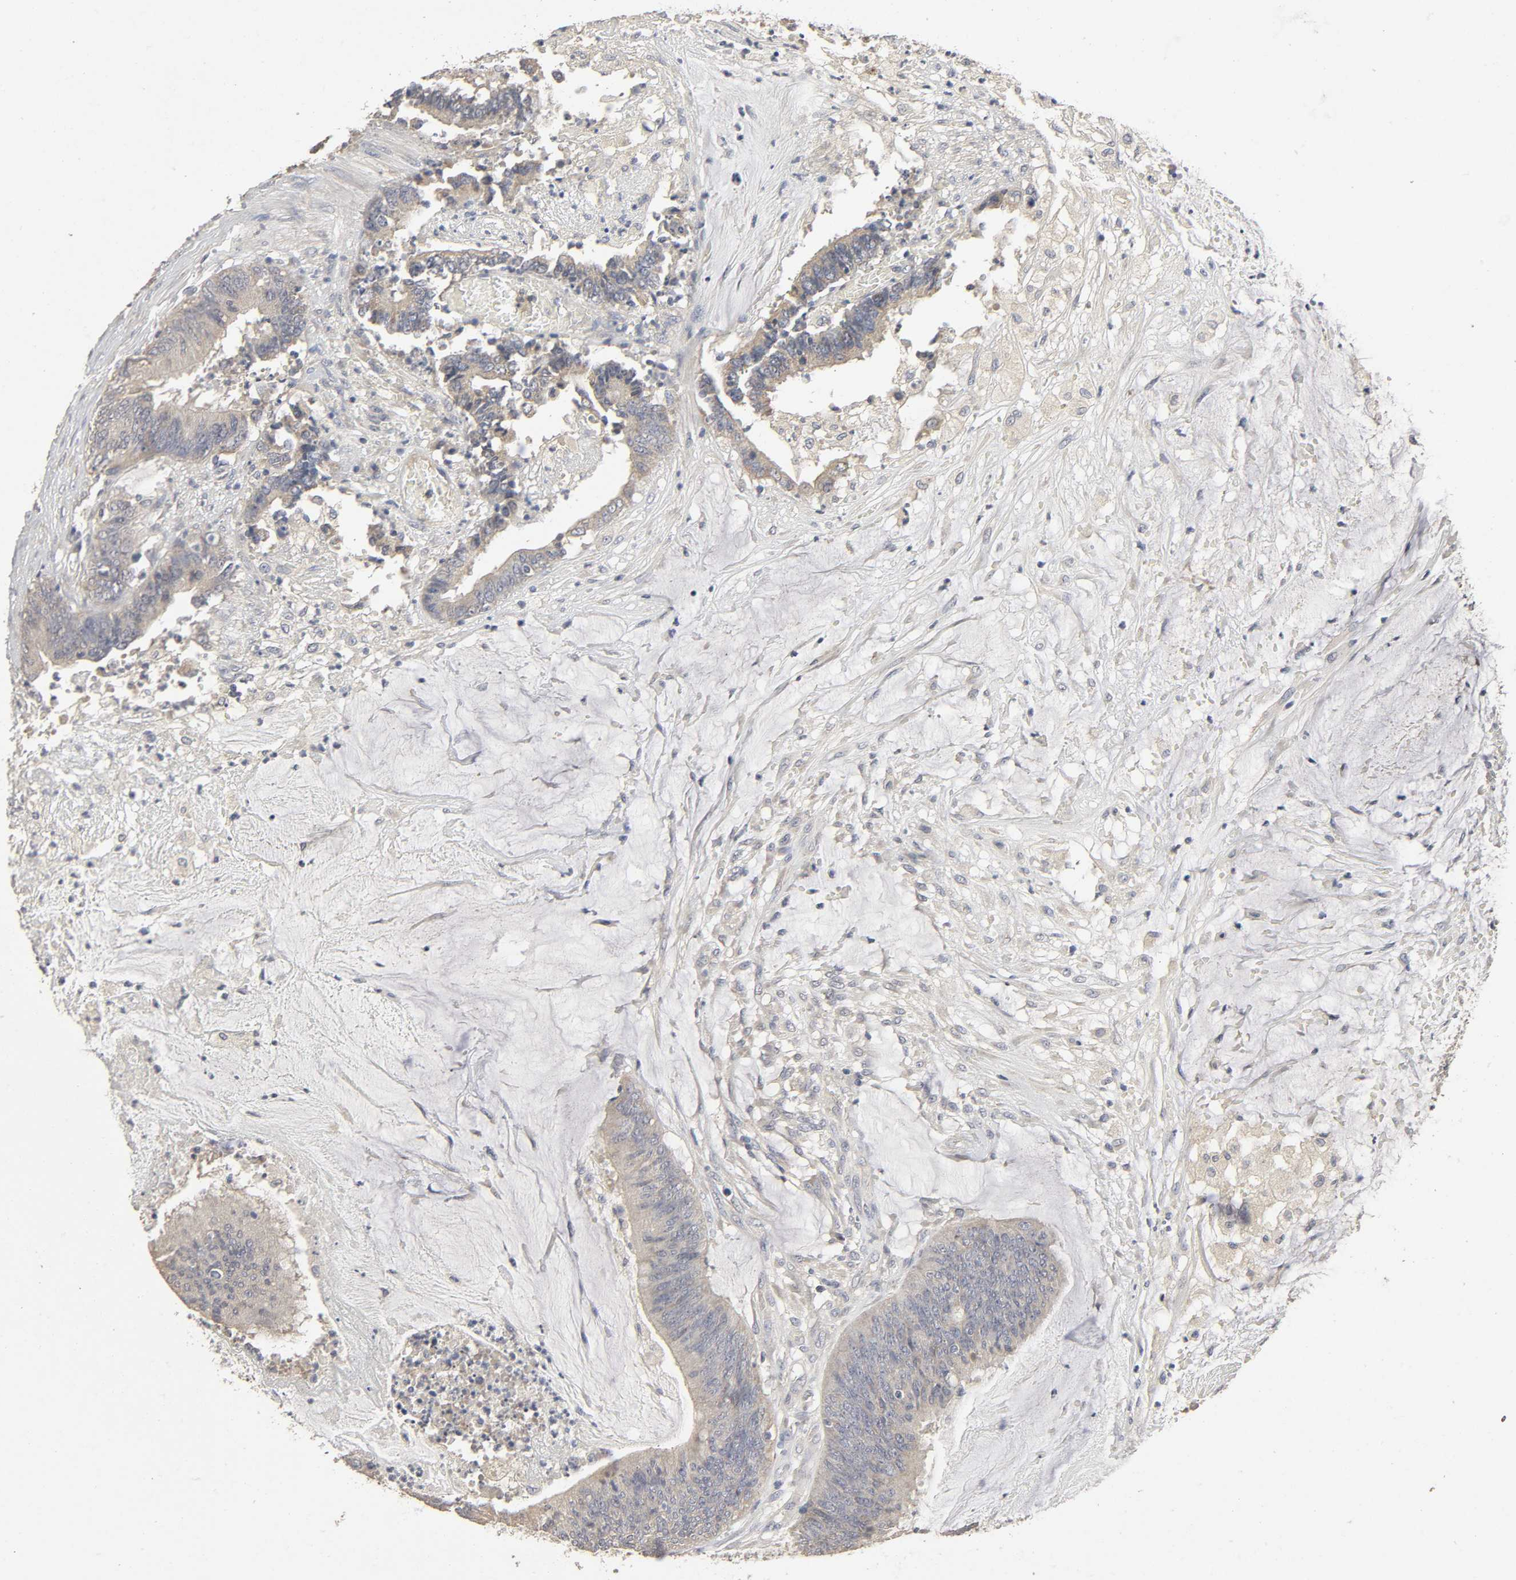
{"staining": {"intensity": "weak", "quantity": "<25%", "location": "cytoplasmic/membranous"}, "tissue": "colorectal cancer", "cell_type": "Tumor cells", "image_type": "cancer", "snomed": [{"axis": "morphology", "description": "Adenocarcinoma, NOS"}, {"axis": "topography", "description": "Rectum"}], "caption": "An IHC histopathology image of colorectal cancer (adenocarcinoma) is shown. There is no staining in tumor cells of colorectal cancer (adenocarcinoma). (Immunohistochemistry (ihc), brightfield microscopy, high magnification).", "gene": "SLC10A2", "patient": {"sex": "female", "age": 66}}